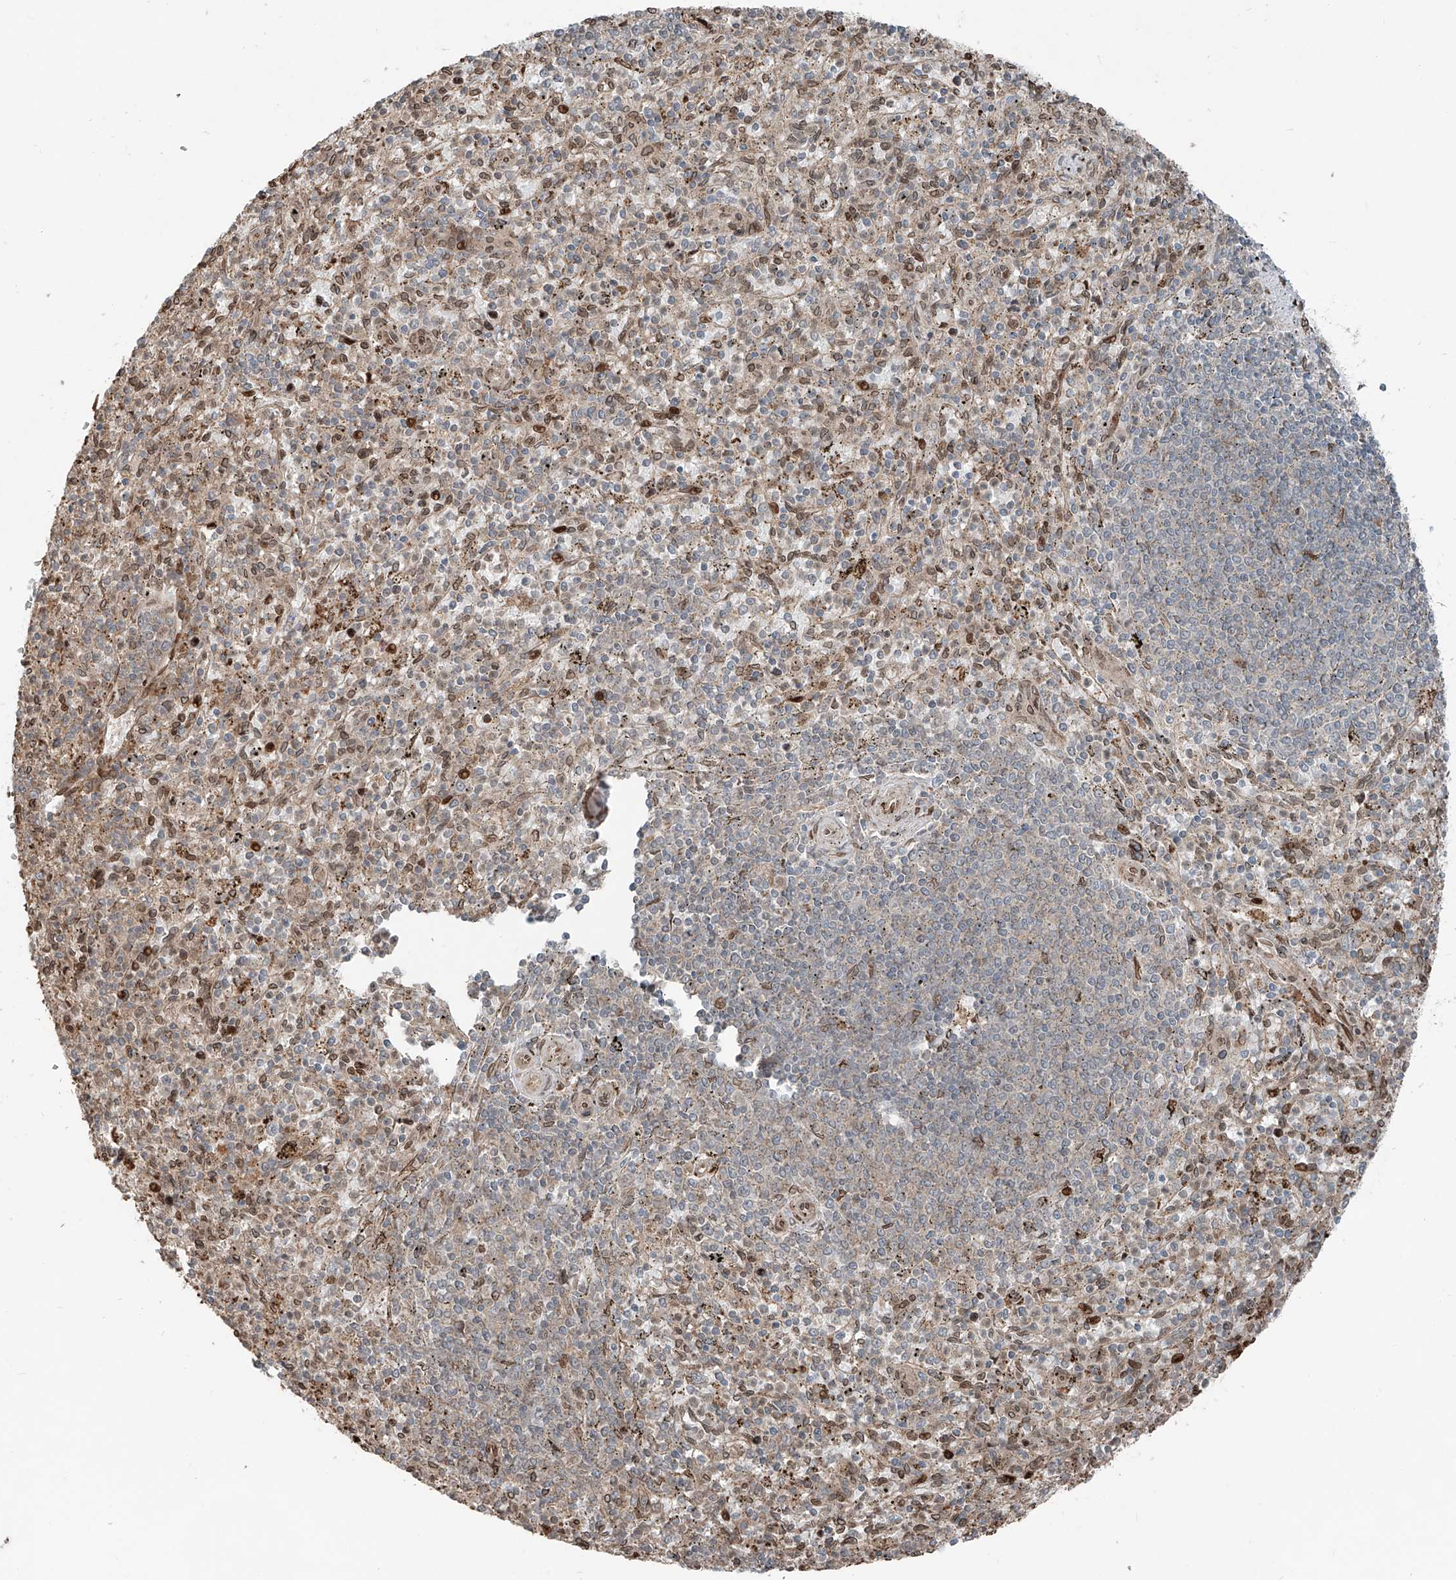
{"staining": {"intensity": "negative", "quantity": "none", "location": "none"}, "tissue": "spleen", "cell_type": "Cells in red pulp", "image_type": "normal", "snomed": [{"axis": "morphology", "description": "Normal tissue, NOS"}, {"axis": "topography", "description": "Spleen"}], "caption": "This is an immunohistochemistry (IHC) histopathology image of unremarkable spleen. There is no staining in cells in red pulp.", "gene": "CEP162", "patient": {"sex": "male", "age": 72}}